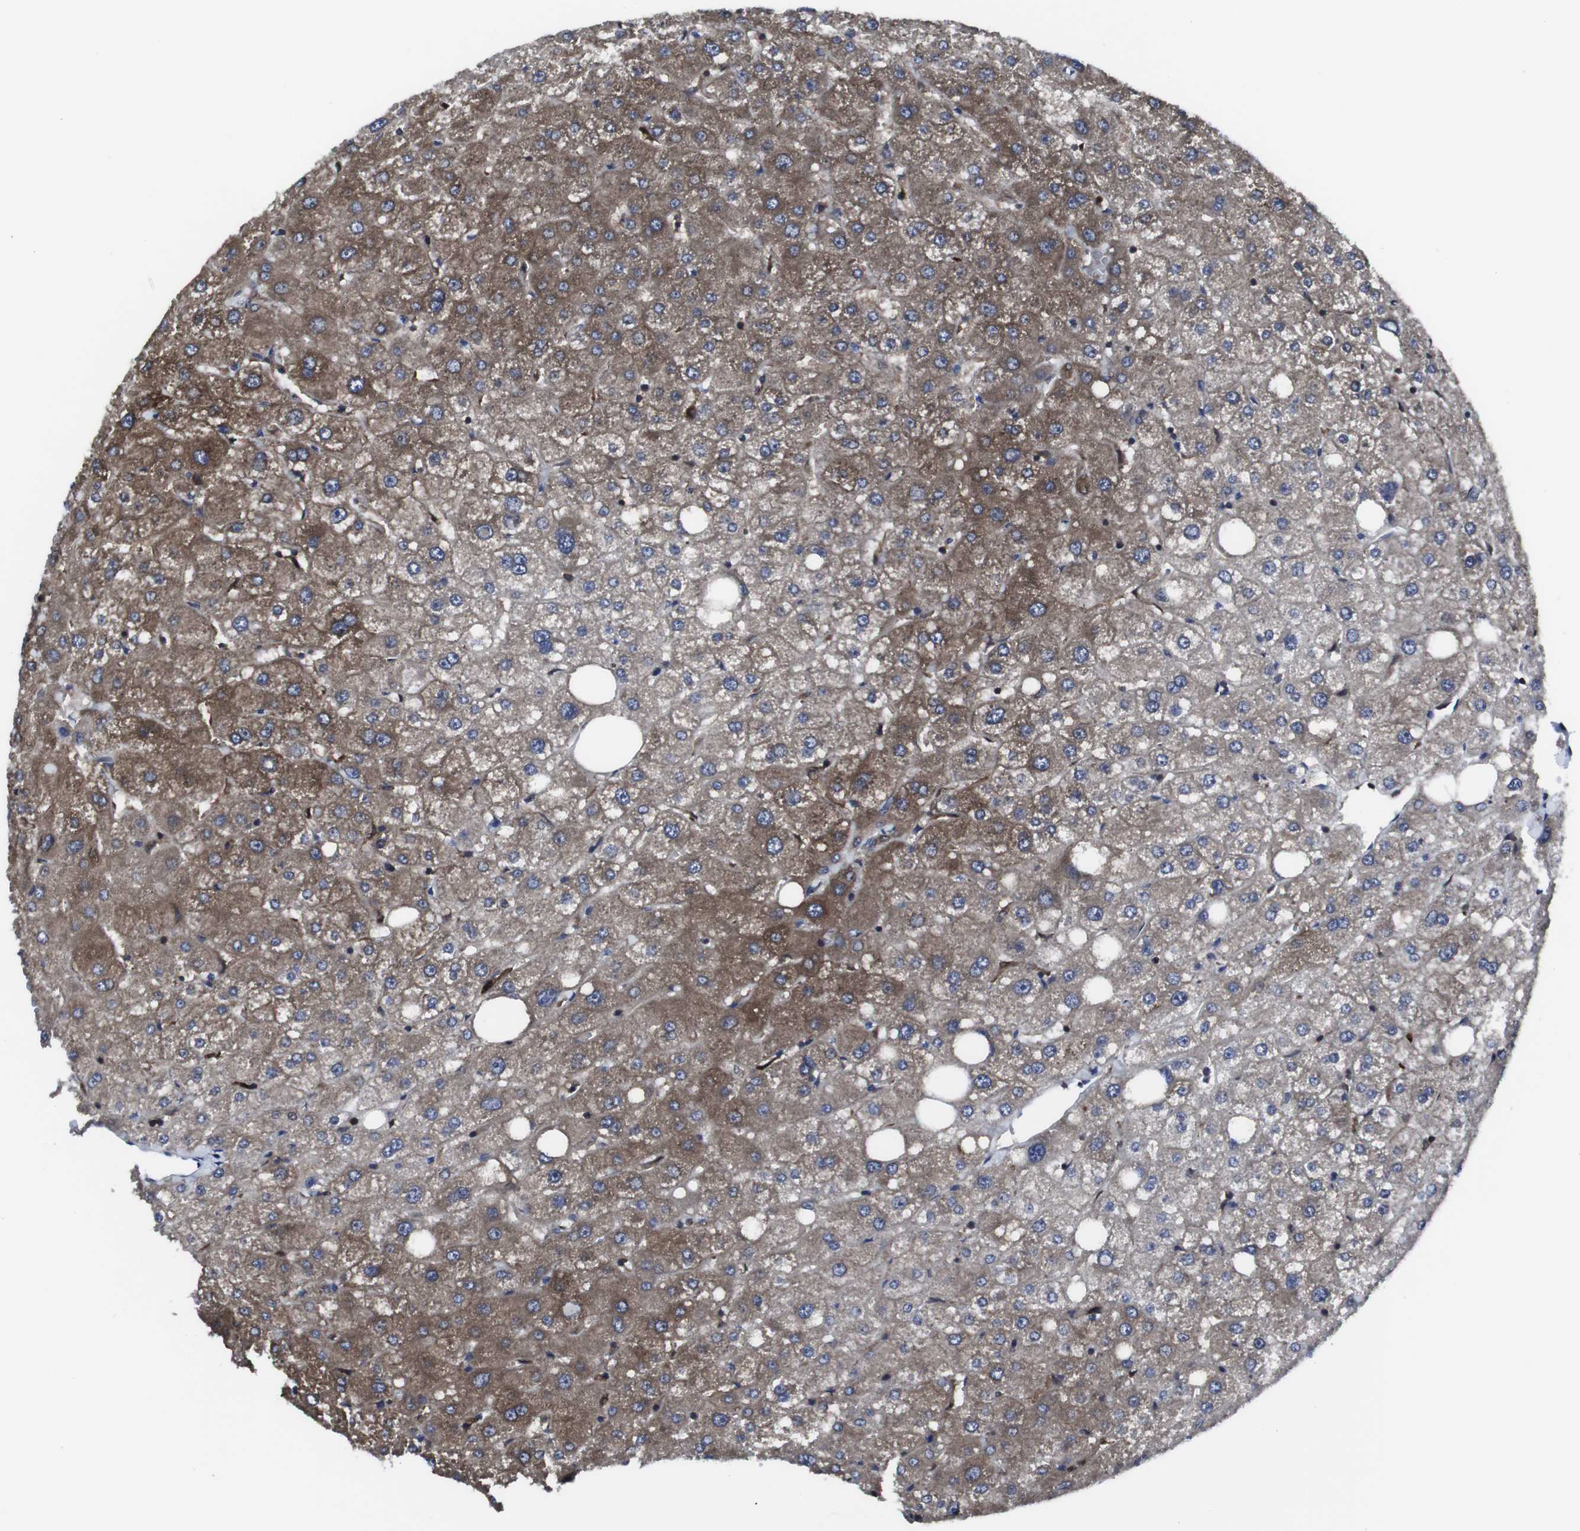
{"staining": {"intensity": "moderate", "quantity": ">75%", "location": "cytoplasmic/membranous"}, "tissue": "liver", "cell_type": "Cholangiocytes", "image_type": "normal", "snomed": [{"axis": "morphology", "description": "Normal tissue, NOS"}, {"axis": "topography", "description": "Liver"}], "caption": "Liver stained for a protein demonstrates moderate cytoplasmic/membranous positivity in cholangiocytes. (Stains: DAB (3,3'-diaminobenzidine) in brown, nuclei in blue, Microscopy: brightfield microscopy at high magnification).", "gene": "HPRT1", "patient": {"sex": "male", "age": 73}}